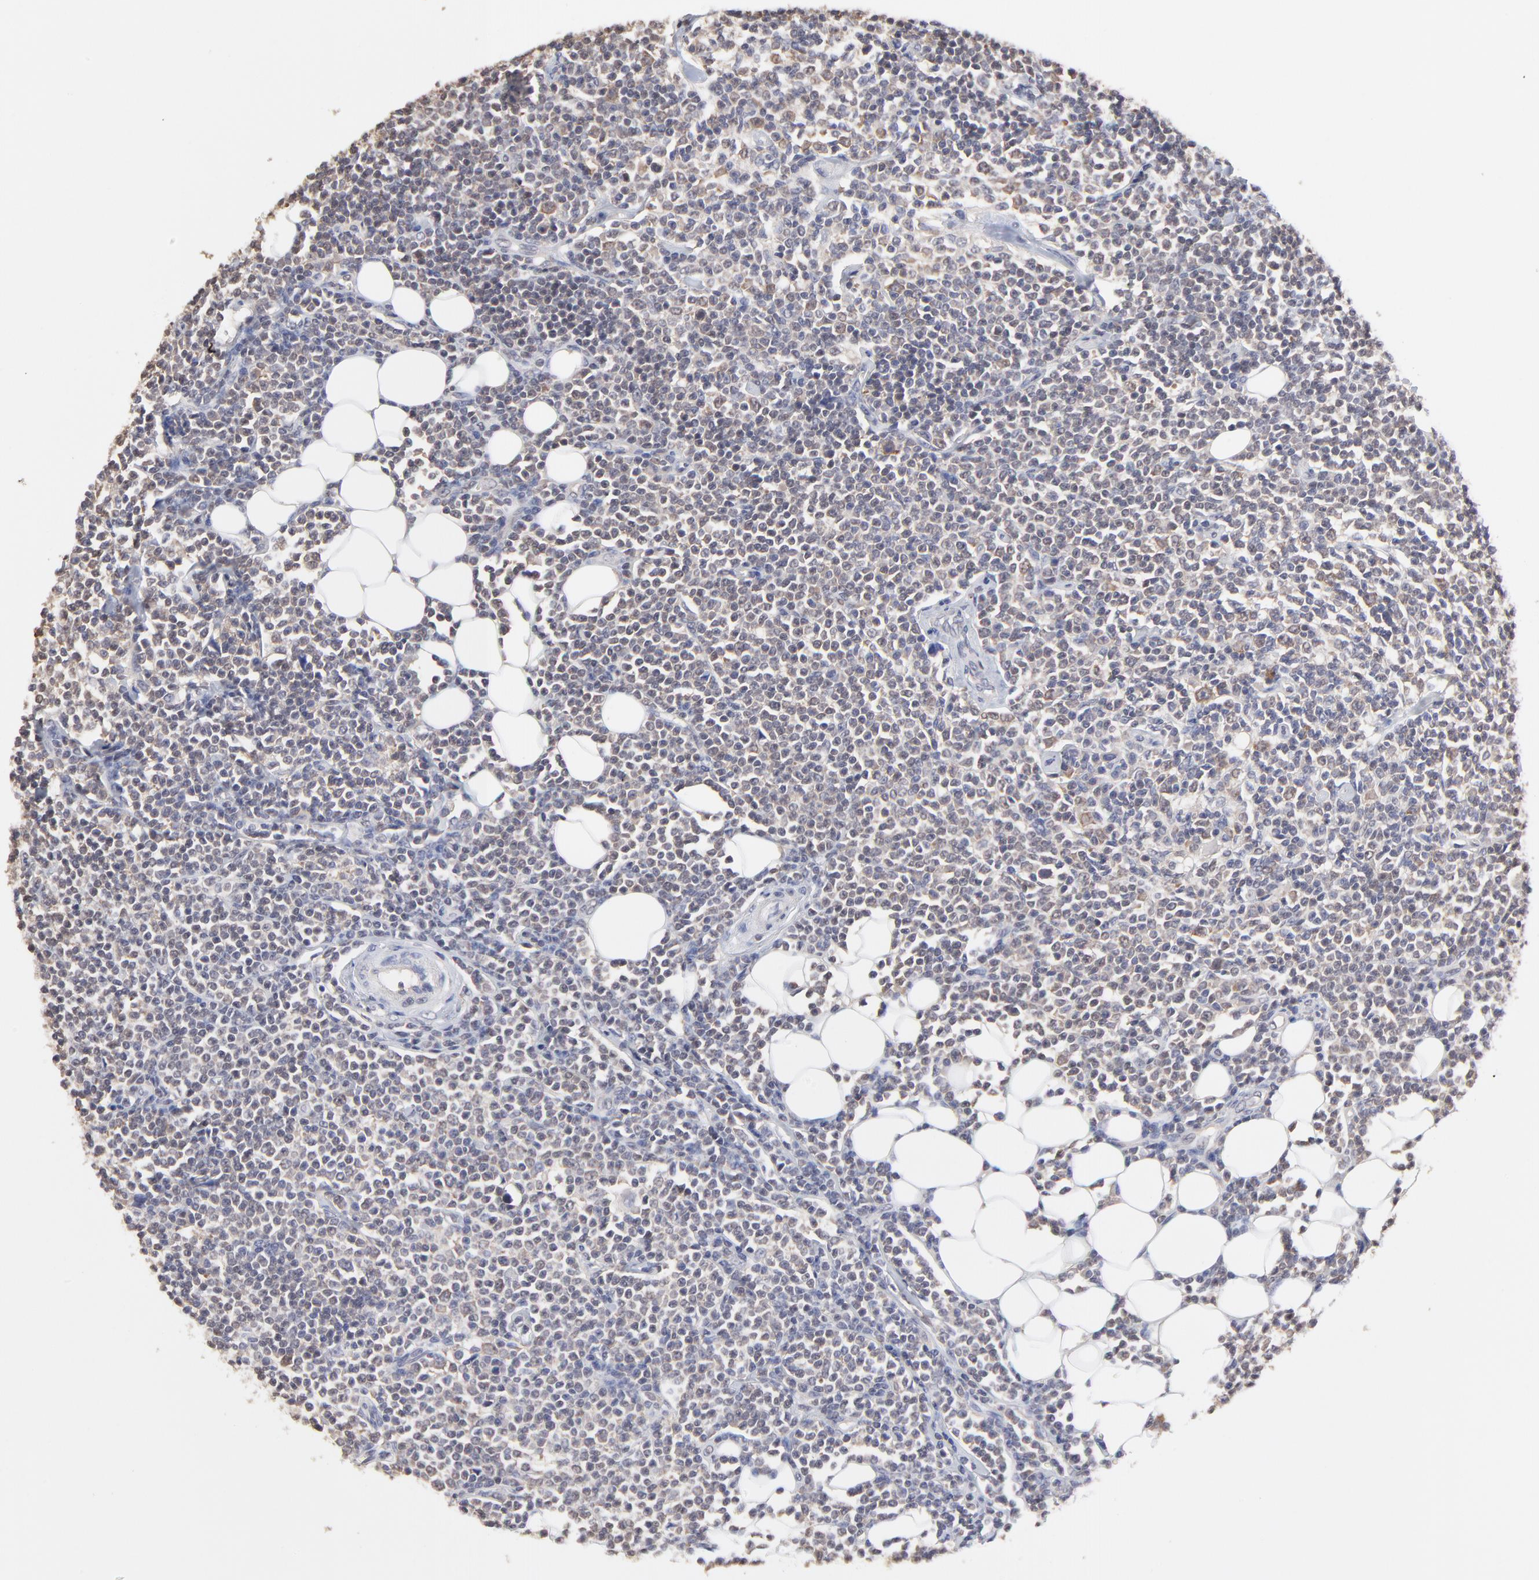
{"staining": {"intensity": "weak", "quantity": "<25%", "location": "cytoplasmic/membranous"}, "tissue": "lymphoma", "cell_type": "Tumor cells", "image_type": "cancer", "snomed": [{"axis": "morphology", "description": "Malignant lymphoma, non-Hodgkin's type, Low grade"}, {"axis": "topography", "description": "Soft tissue"}], "caption": "High power microscopy histopathology image of an IHC photomicrograph of malignant lymphoma, non-Hodgkin's type (low-grade), revealing no significant expression in tumor cells.", "gene": "CCT2", "patient": {"sex": "male", "age": 92}}